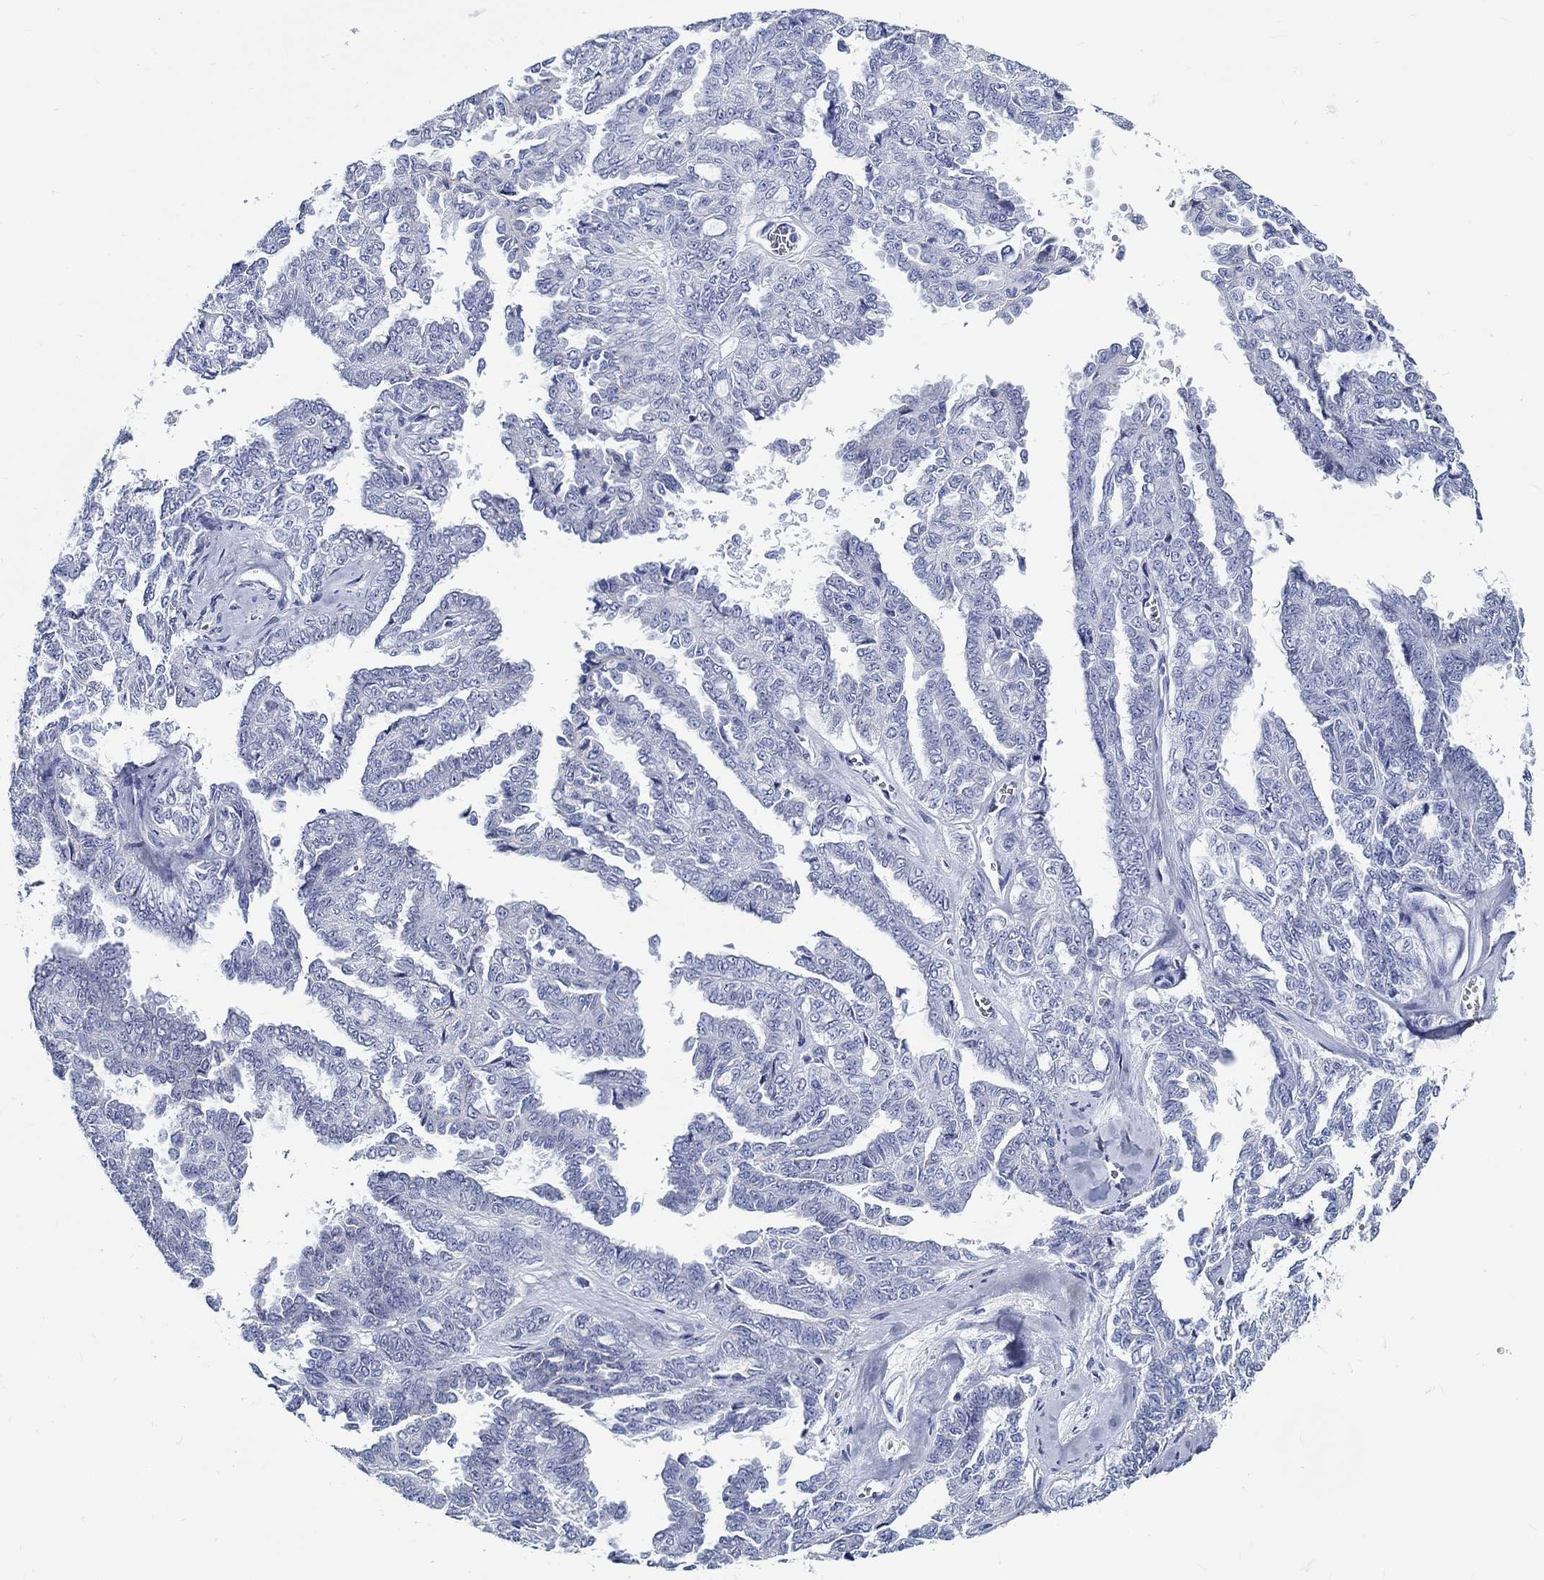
{"staining": {"intensity": "negative", "quantity": "none", "location": "none"}, "tissue": "ovarian cancer", "cell_type": "Tumor cells", "image_type": "cancer", "snomed": [{"axis": "morphology", "description": "Cystadenocarcinoma, serous, NOS"}, {"axis": "topography", "description": "Ovary"}], "caption": "Immunohistochemistry image of serous cystadenocarcinoma (ovarian) stained for a protein (brown), which demonstrates no positivity in tumor cells. Brightfield microscopy of immunohistochemistry (IHC) stained with DAB (brown) and hematoxylin (blue), captured at high magnification.", "gene": "RD3L", "patient": {"sex": "female", "age": 71}}